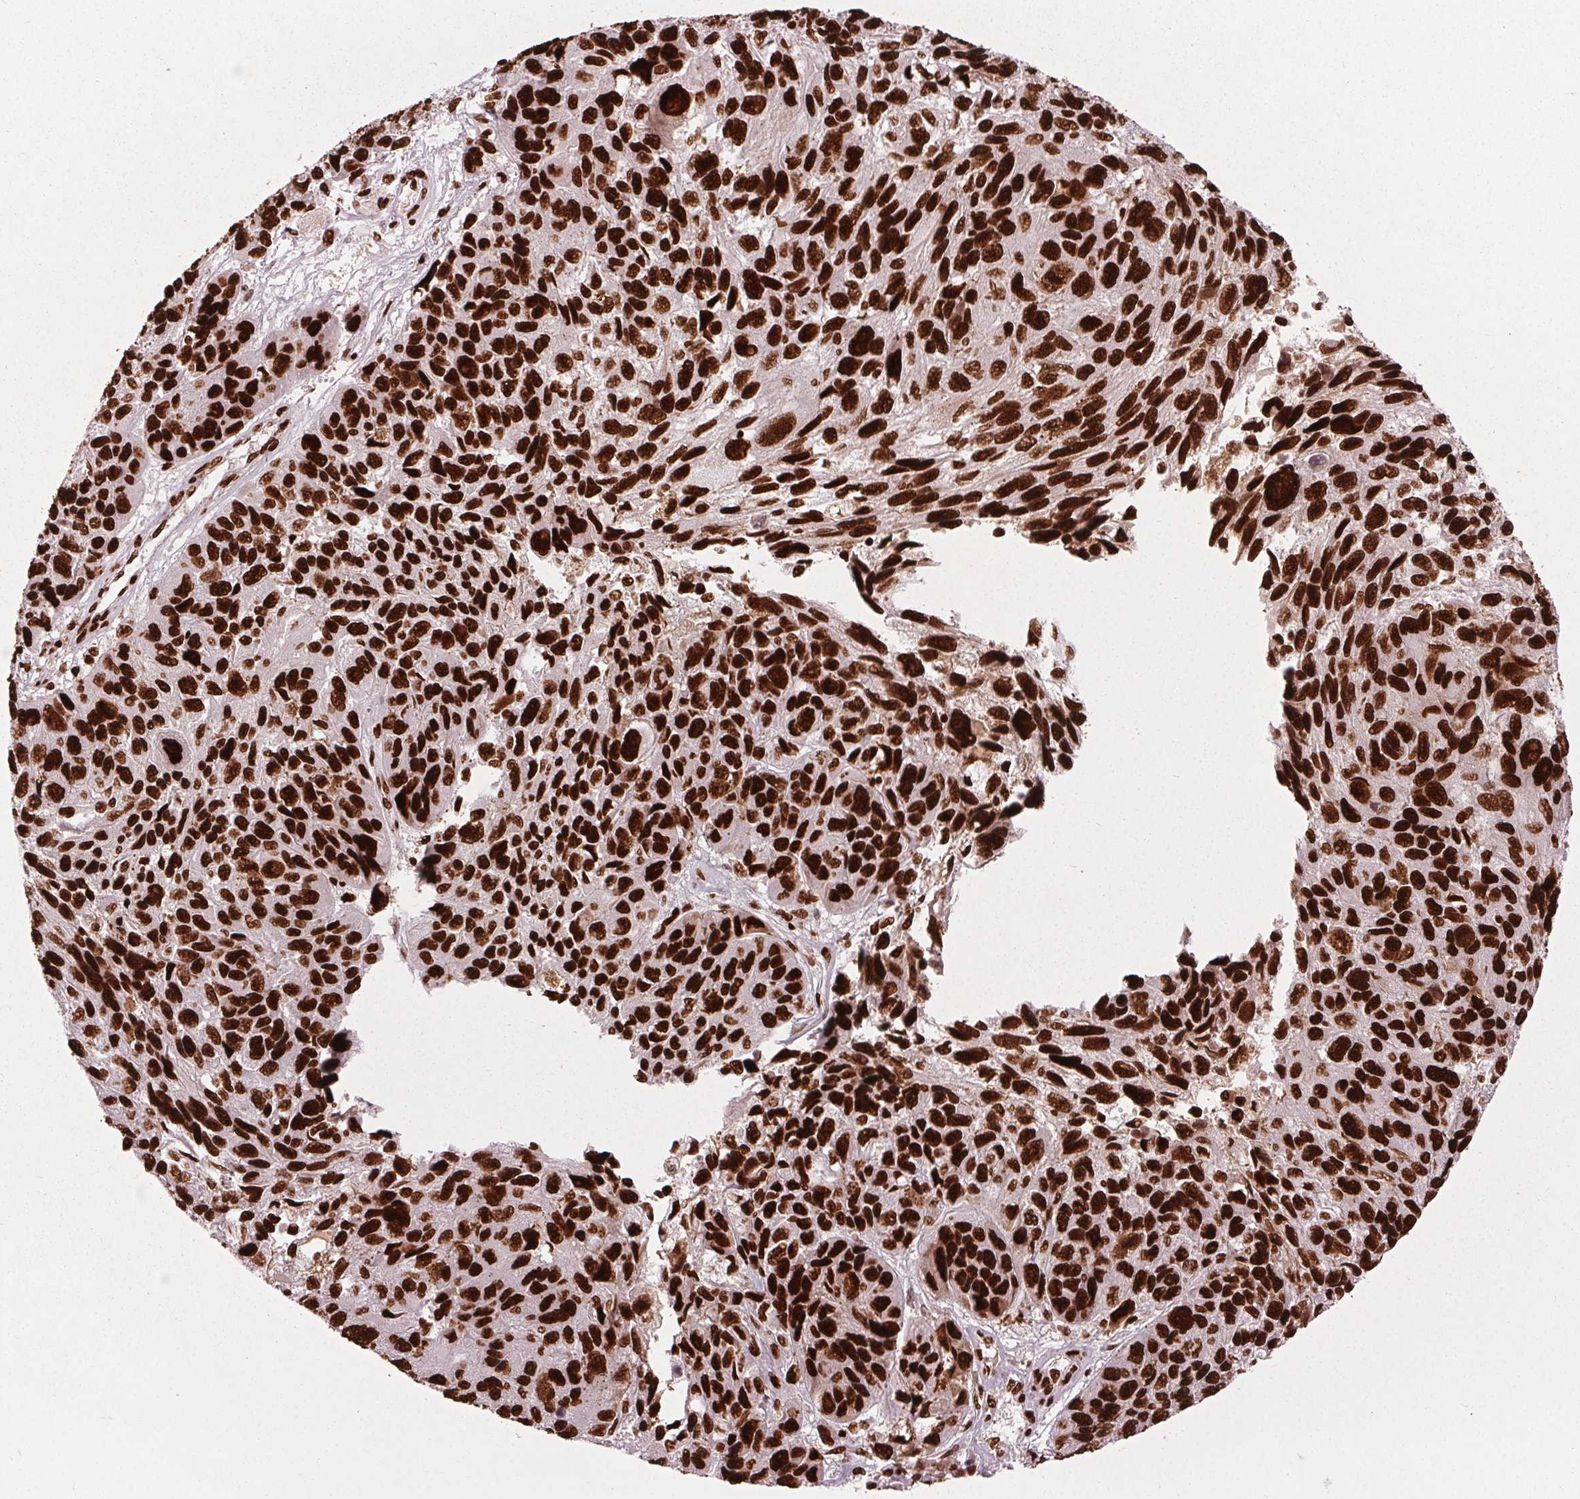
{"staining": {"intensity": "strong", "quantity": ">75%", "location": "nuclear"}, "tissue": "melanoma", "cell_type": "Tumor cells", "image_type": "cancer", "snomed": [{"axis": "morphology", "description": "Malignant melanoma, NOS"}, {"axis": "topography", "description": "Skin"}], "caption": "The immunohistochemical stain highlights strong nuclear staining in tumor cells of malignant melanoma tissue.", "gene": "BRD4", "patient": {"sex": "male", "age": 53}}